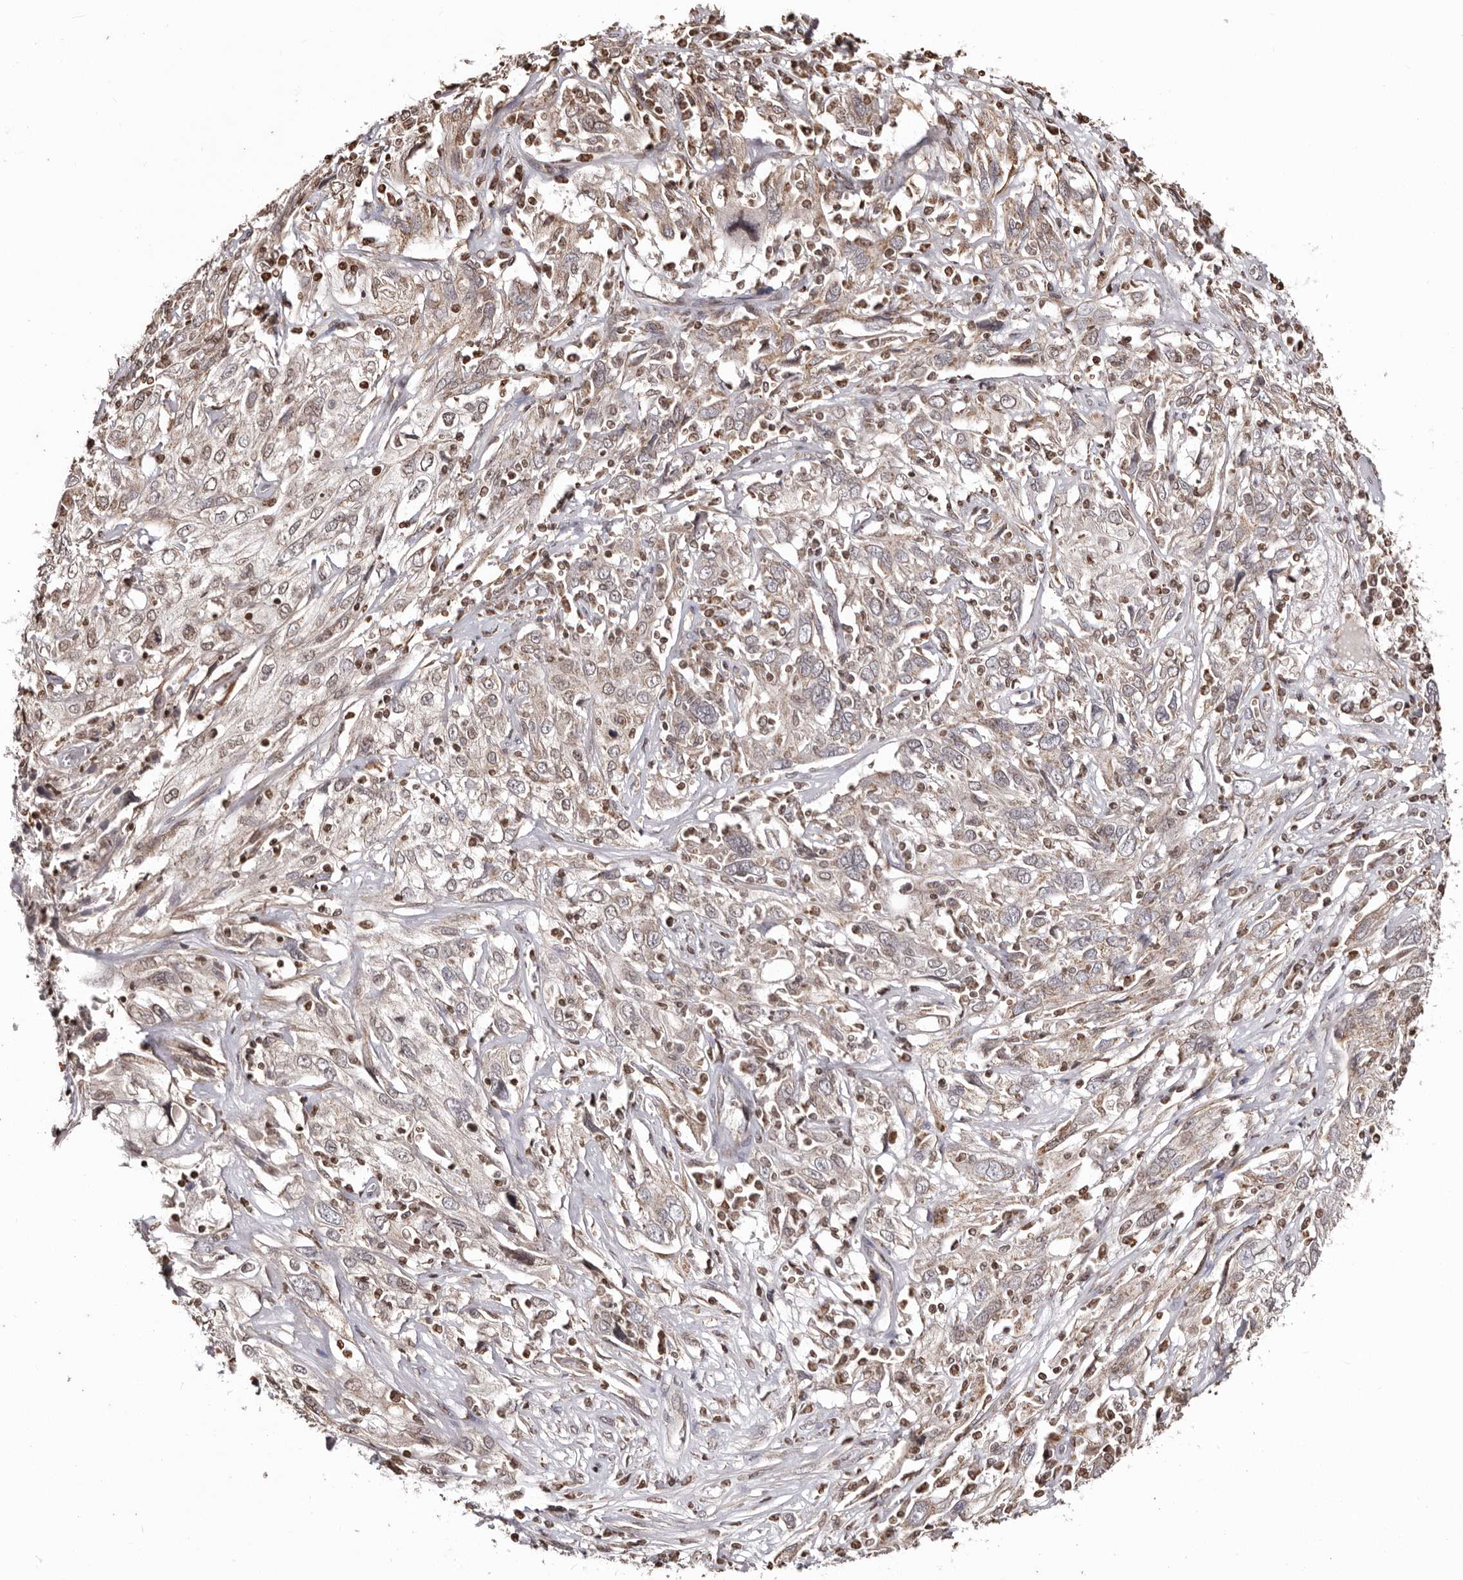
{"staining": {"intensity": "weak", "quantity": "<25%", "location": "cytoplasmic/membranous"}, "tissue": "cervical cancer", "cell_type": "Tumor cells", "image_type": "cancer", "snomed": [{"axis": "morphology", "description": "Squamous cell carcinoma, NOS"}, {"axis": "topography", "description": "Cervix"}], "caption": "Cervical cancer was stained to show a protein in brown. There is no significant staining in tumor cells.", "gene": "CCDC190", "patient": {"sex": "female", "age": 46}}